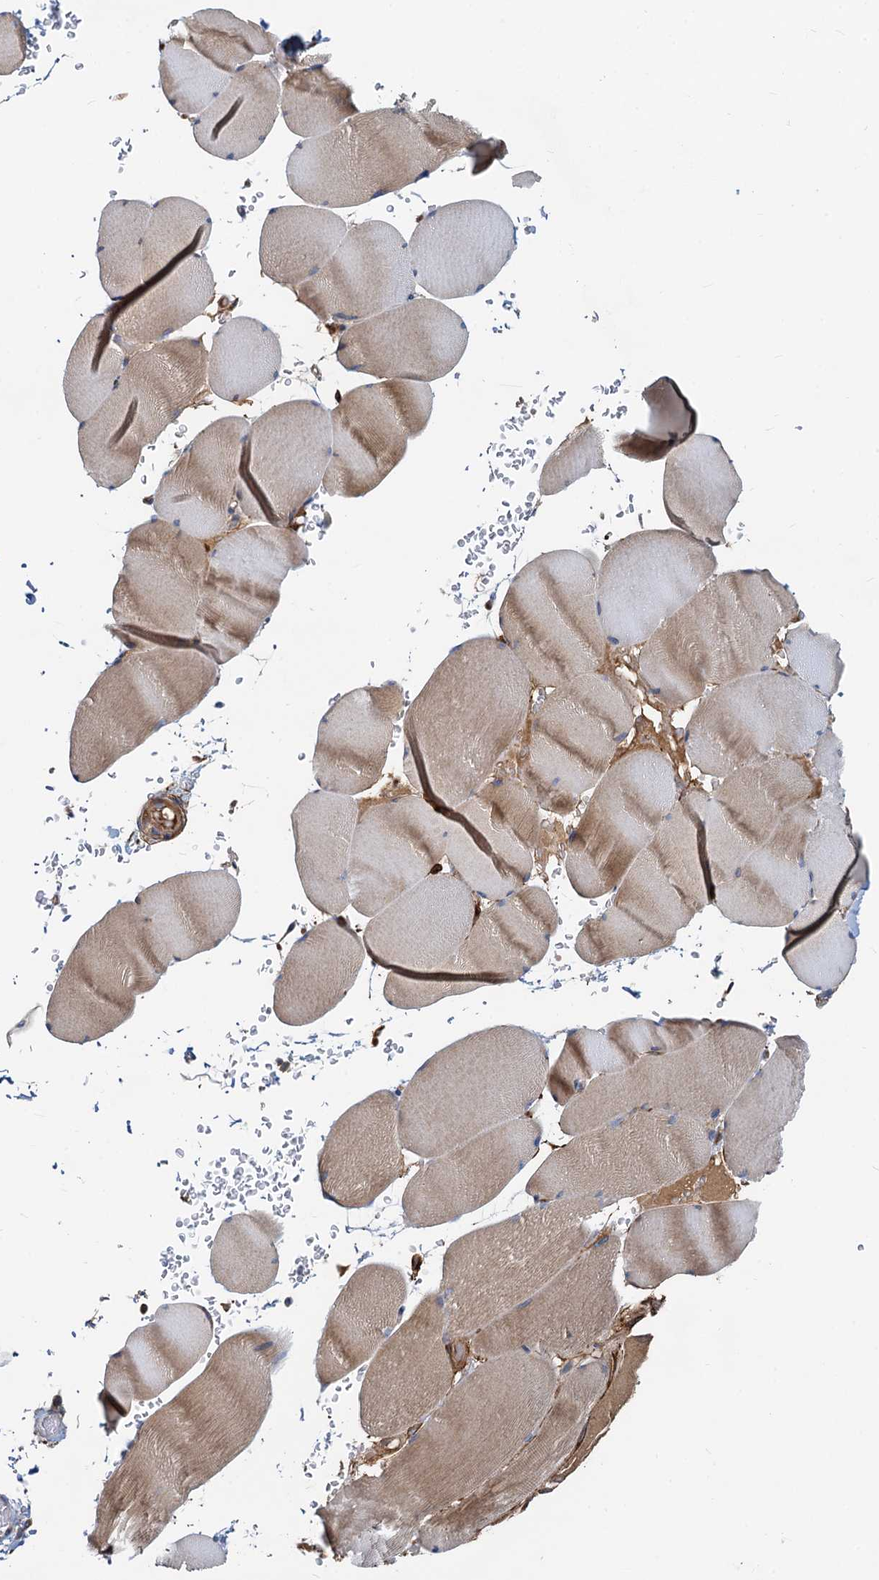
{"staining": {"intensity": "moderate", "quantity": ">75%", "location": "cytoplasmic/membranous"}, "tissue": "skeletal muscle", "cell_type": "Myocytes", "image_type": "normal", "snomed": [{"axis": "morphology", "description": "Normal tissue, NOS"}, {"axis": "topography", "description": "Skeletal muscle"}, {"axis": "topography", "description": "Head-Neck"}], "caption": "About >75% of myocytes in unremarkable skeletal muscle display moderate cytoplasmic/membranous protein positivity as visualized by brown immunohistochemical staining.", "gene": "LNX2", "patient": {"sex": "male", "age": 66}}